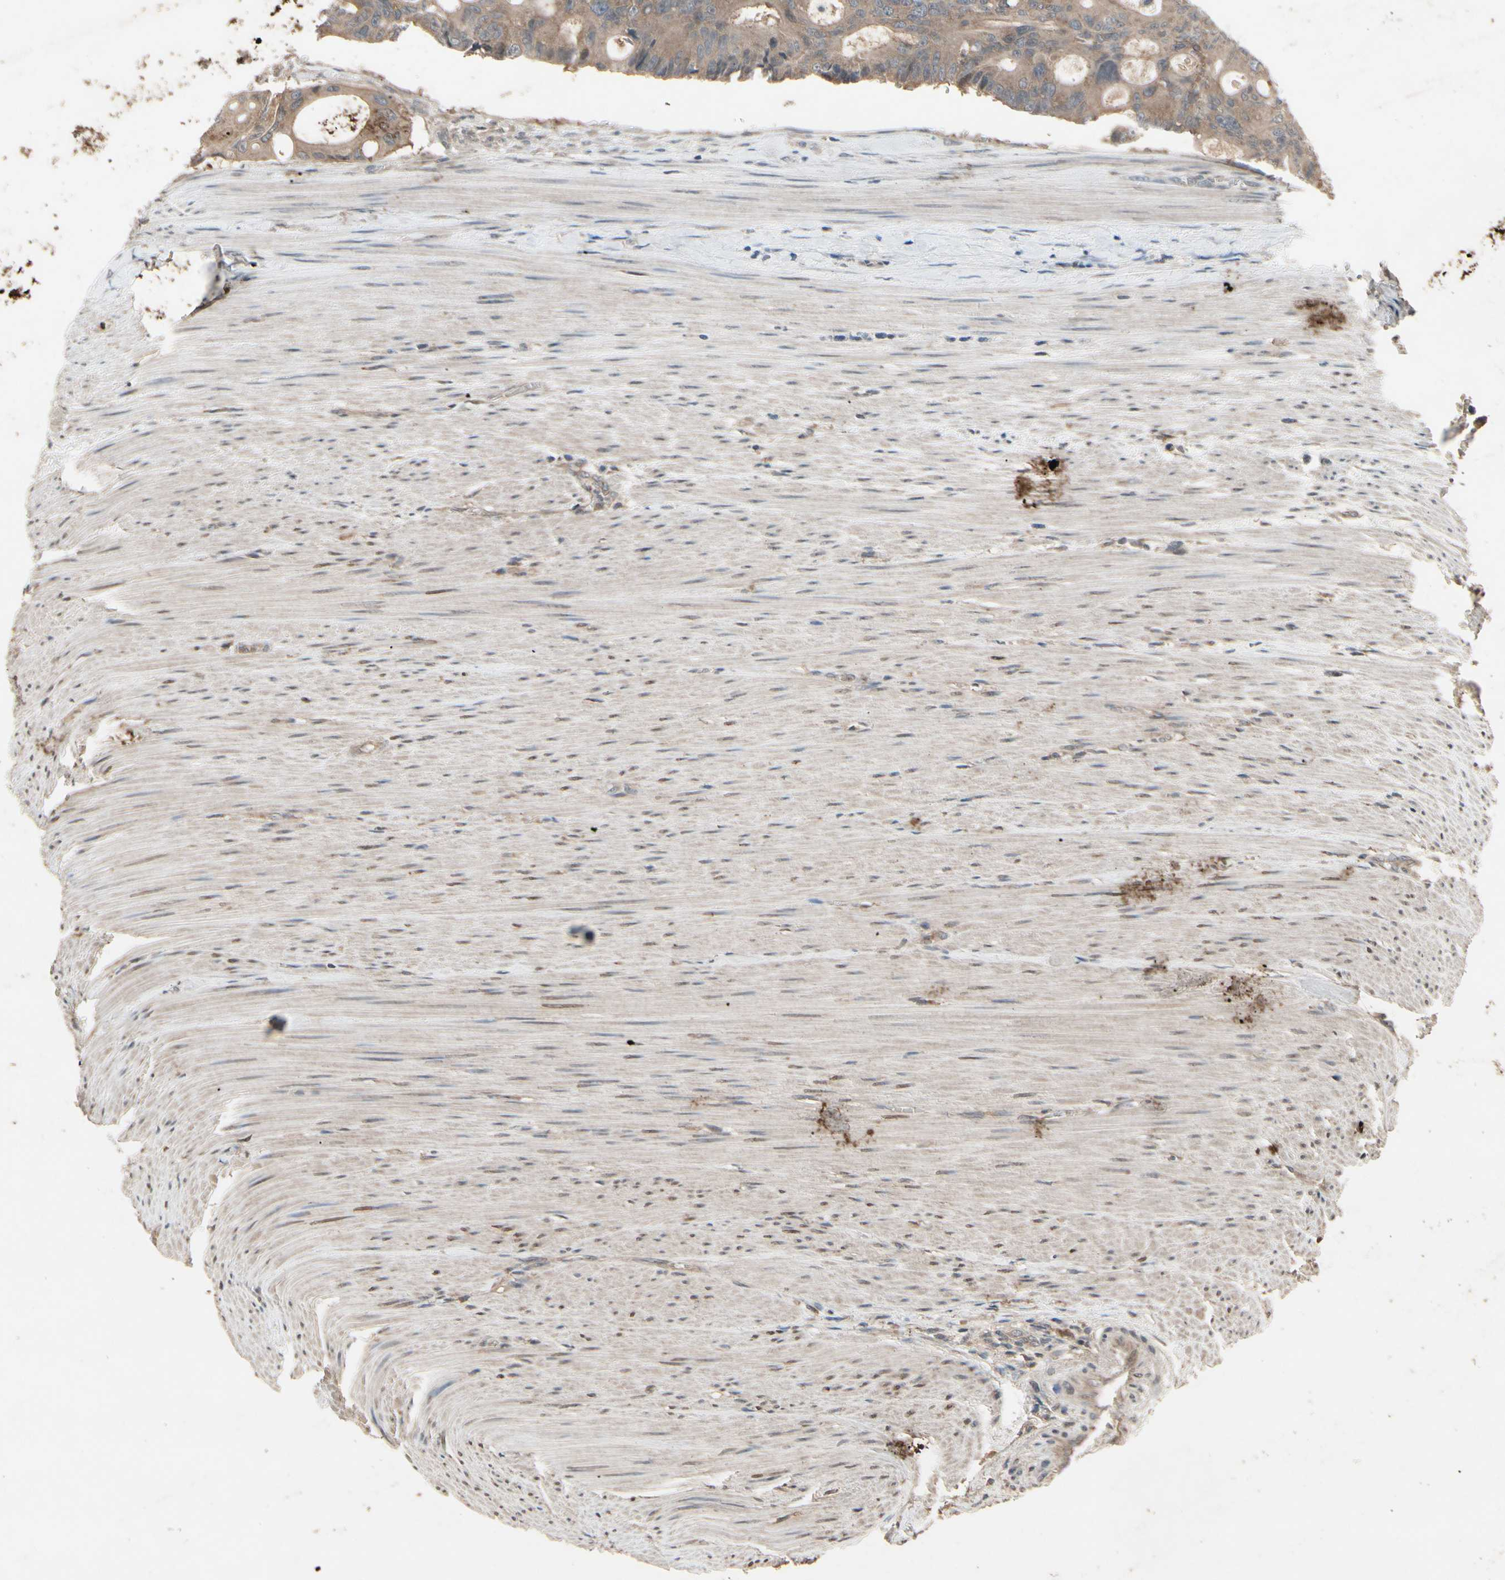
{"staining": {"intensity": "moderate", "quantity": ">75%", "location": "cytoplasmic/membranous"}, "tissue": "colorectal cancer", "cell_type": "Tumor cells", "image_type": "cancer", "snomed": [{"axis": "morphology", "description": "Adenocarcinoma, NOS"}, {"axis": "topography", "description": "Colon"}], "caption": "A medium amount of moderate cytoplasmic/membranous expression is identified in about >75% of tumor cells in colorectal cancer tissue.", "gene": "NSF", "patient": {"sex": "female", "age": 57}}